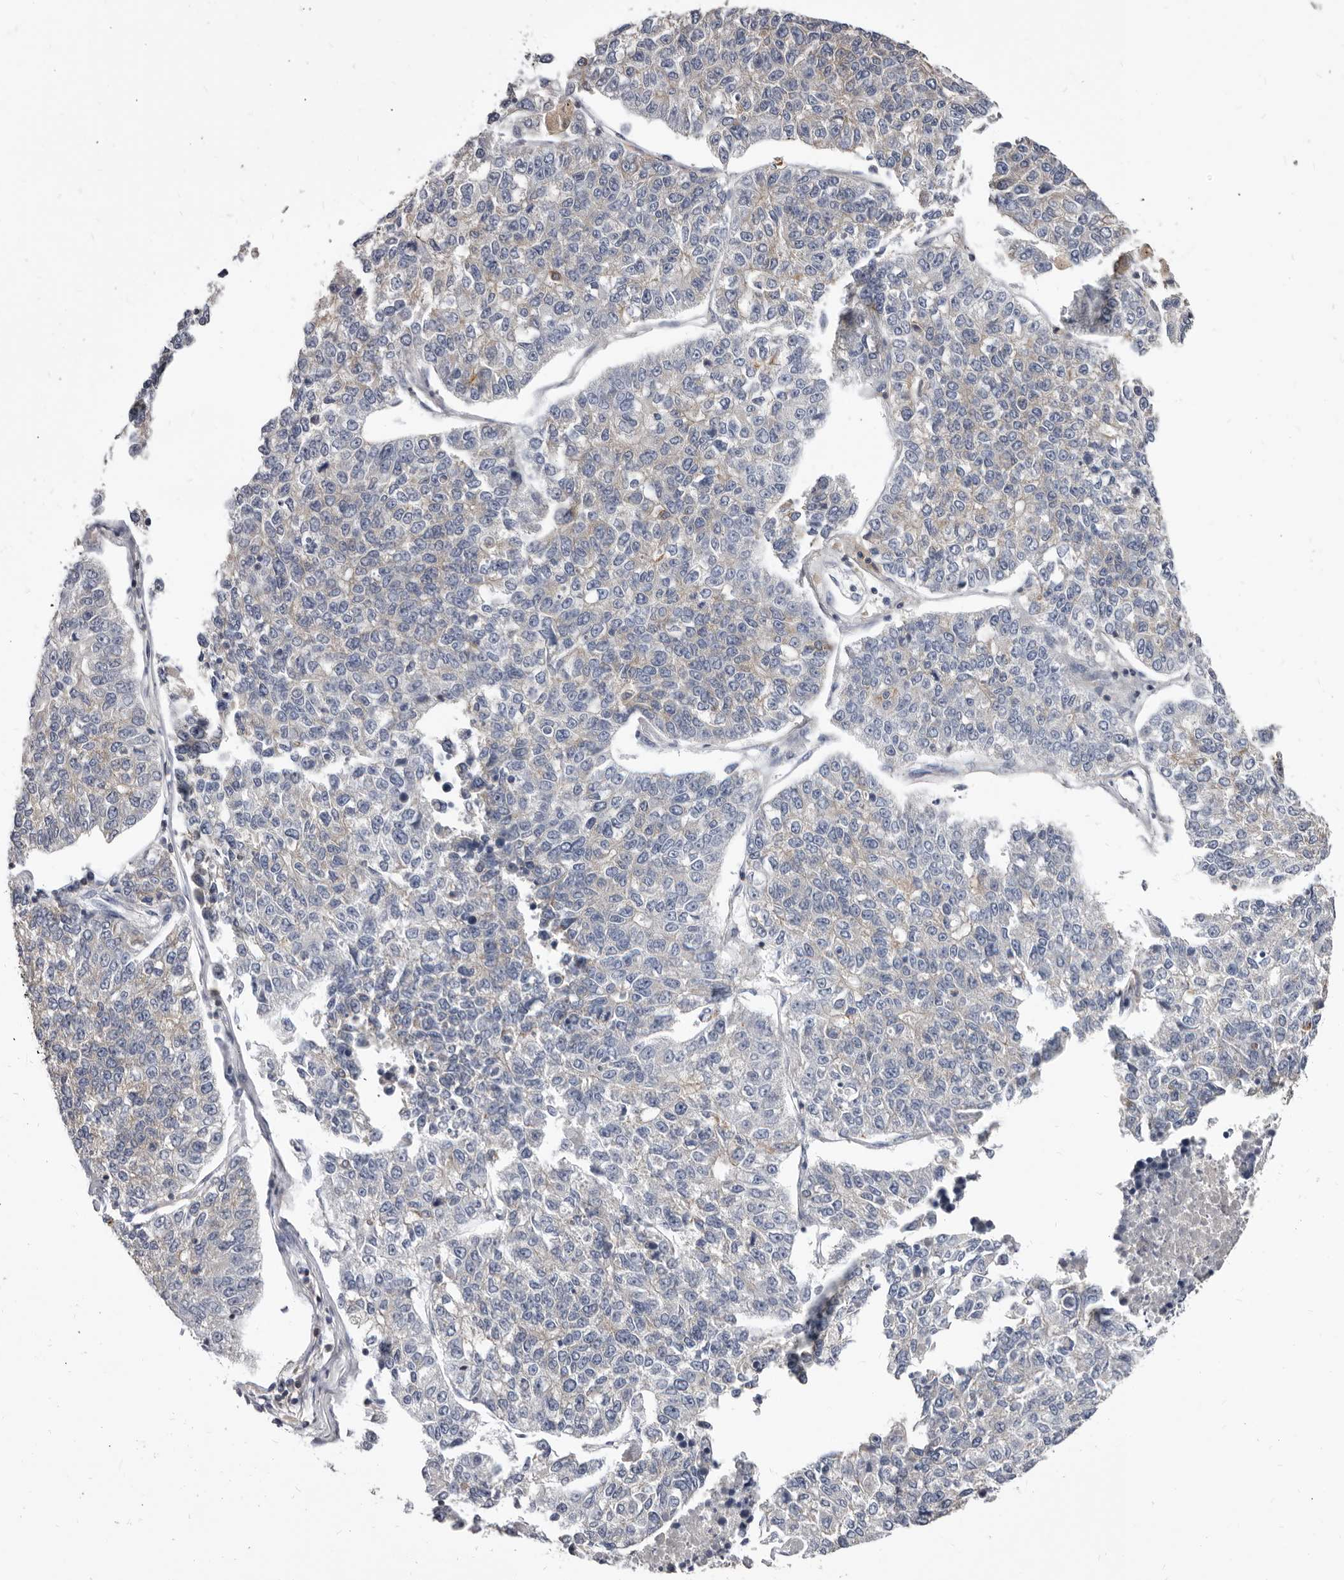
{"staining": {"intensity": "negative", "quantity": "none", "location": "none"}, "tissue": "lung cancer", "cell_type": "Tumor cells", "image_type": "cancer", "snomed": [{"axis": "morphology", "description": "Adenocarcinoma, NOS"}, {"axis": "topography", "description": "Lung"}], "caption": "High power microscopy histopathology image of an IHC histopathology image of lung cancer (adenocarcinoma), revealing no significant expression in tumor cells.", "gene": "NIBAN1", "patient": {"sex": "male", "age": 49}}